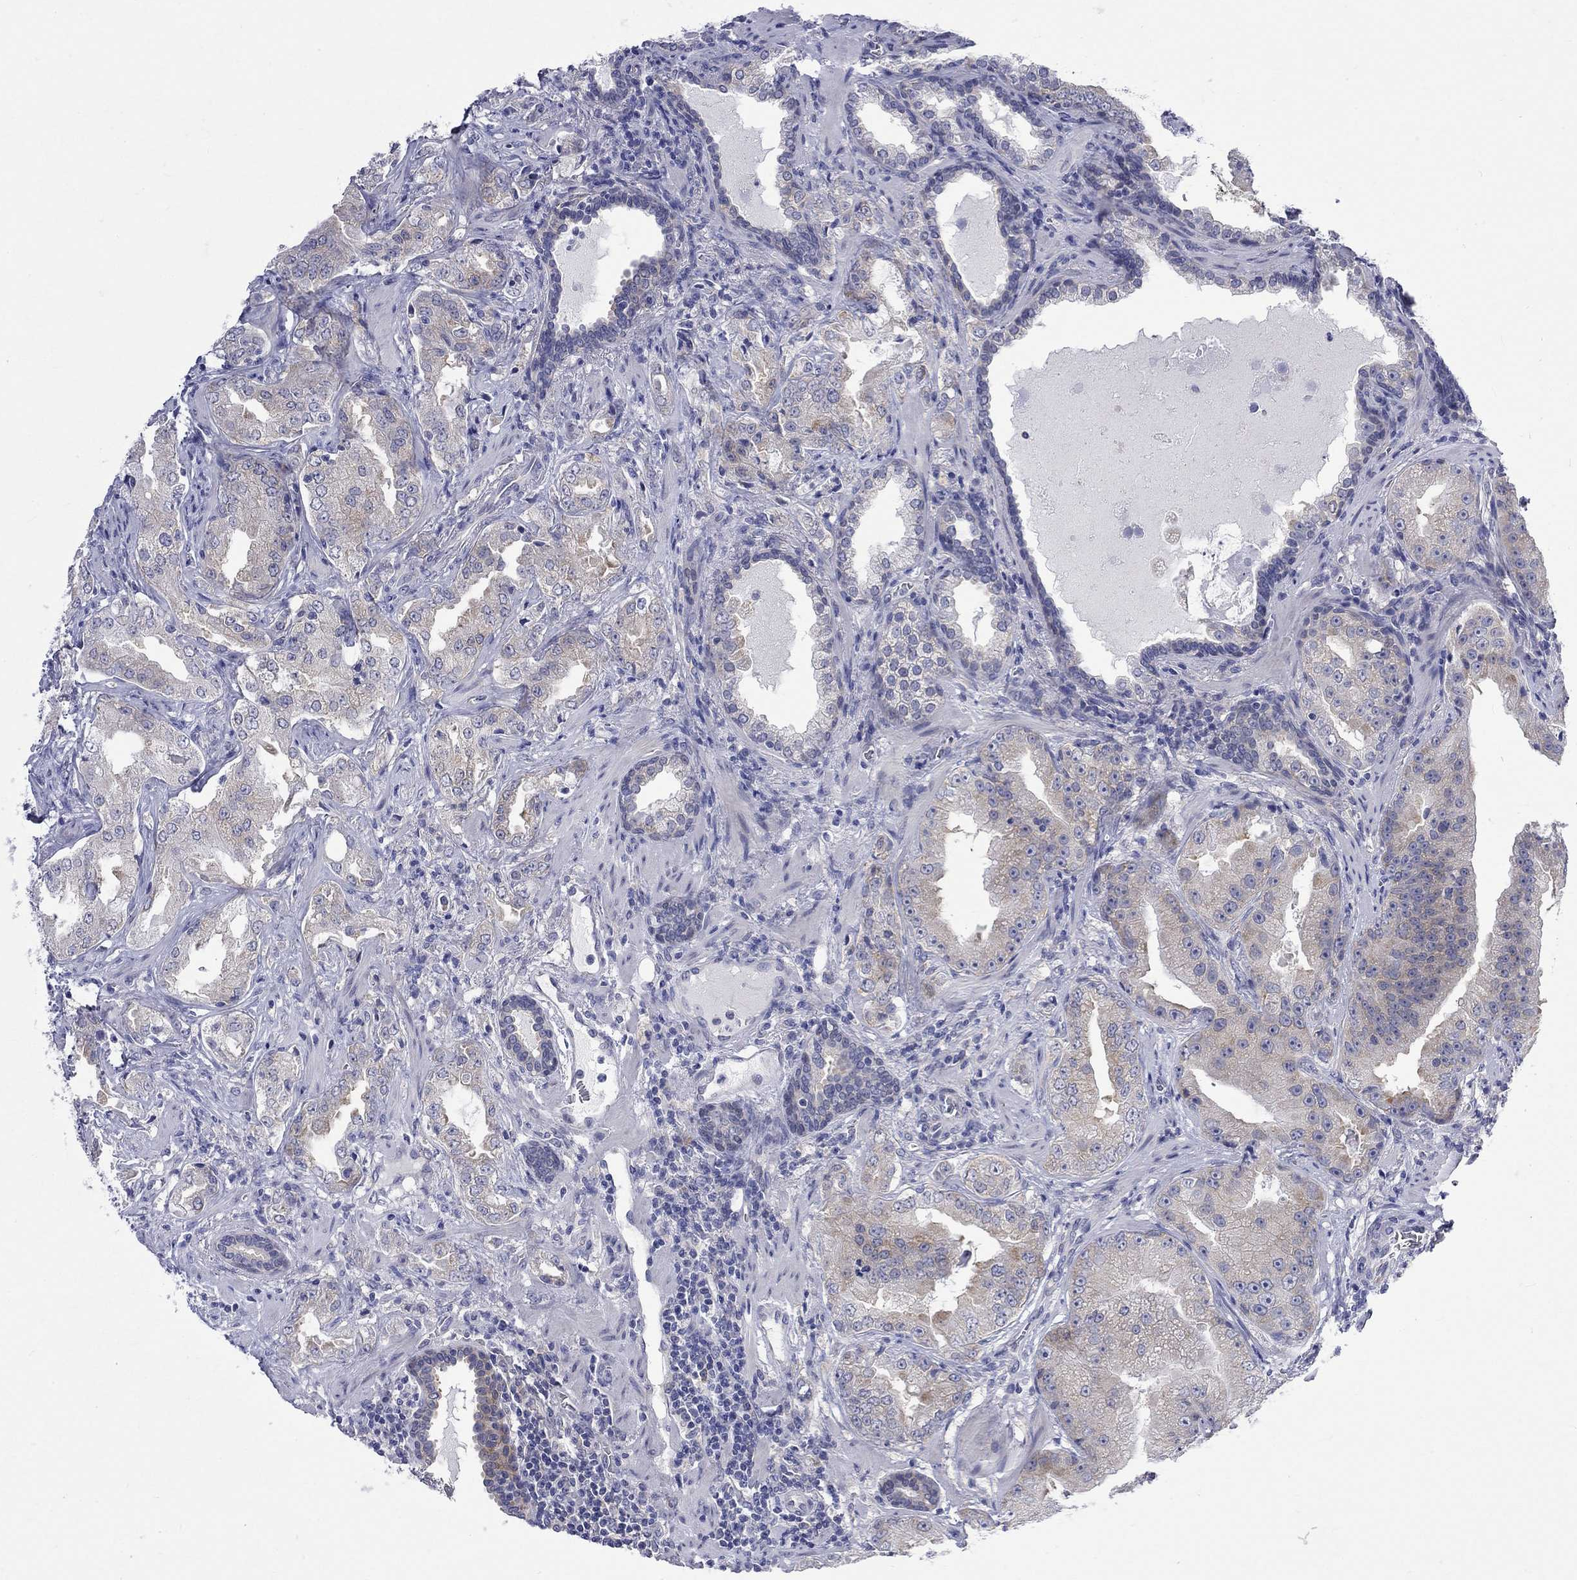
{"staining": {"intensity": "weak", "quantity": "25%-75%", "location": "cytoplasmic/membranous"}, "tissue": "prostate cancer", "cell_type": "Tumor cells", "image_type": "cancer", "snomed": [{"axis": "morphology", "description": "Adenocarcinoma, Low grade"}, {"axis": "topography", "description": "Prostate"}], "caption": "Protein expression analysis of human prostate cancer (low-grade adenocarcinoma) reveals weak cytoplasmic/membranous staining in approximately 25%-75% of tumor cells. (Stains: DAB (3,3'-diaminobenzidine) in brown, nuclei in blue, Microscopy: brightfield microscopy at high magnification).", "gene": "CERS1", "patient": {"sex": "male", "age": 62}}